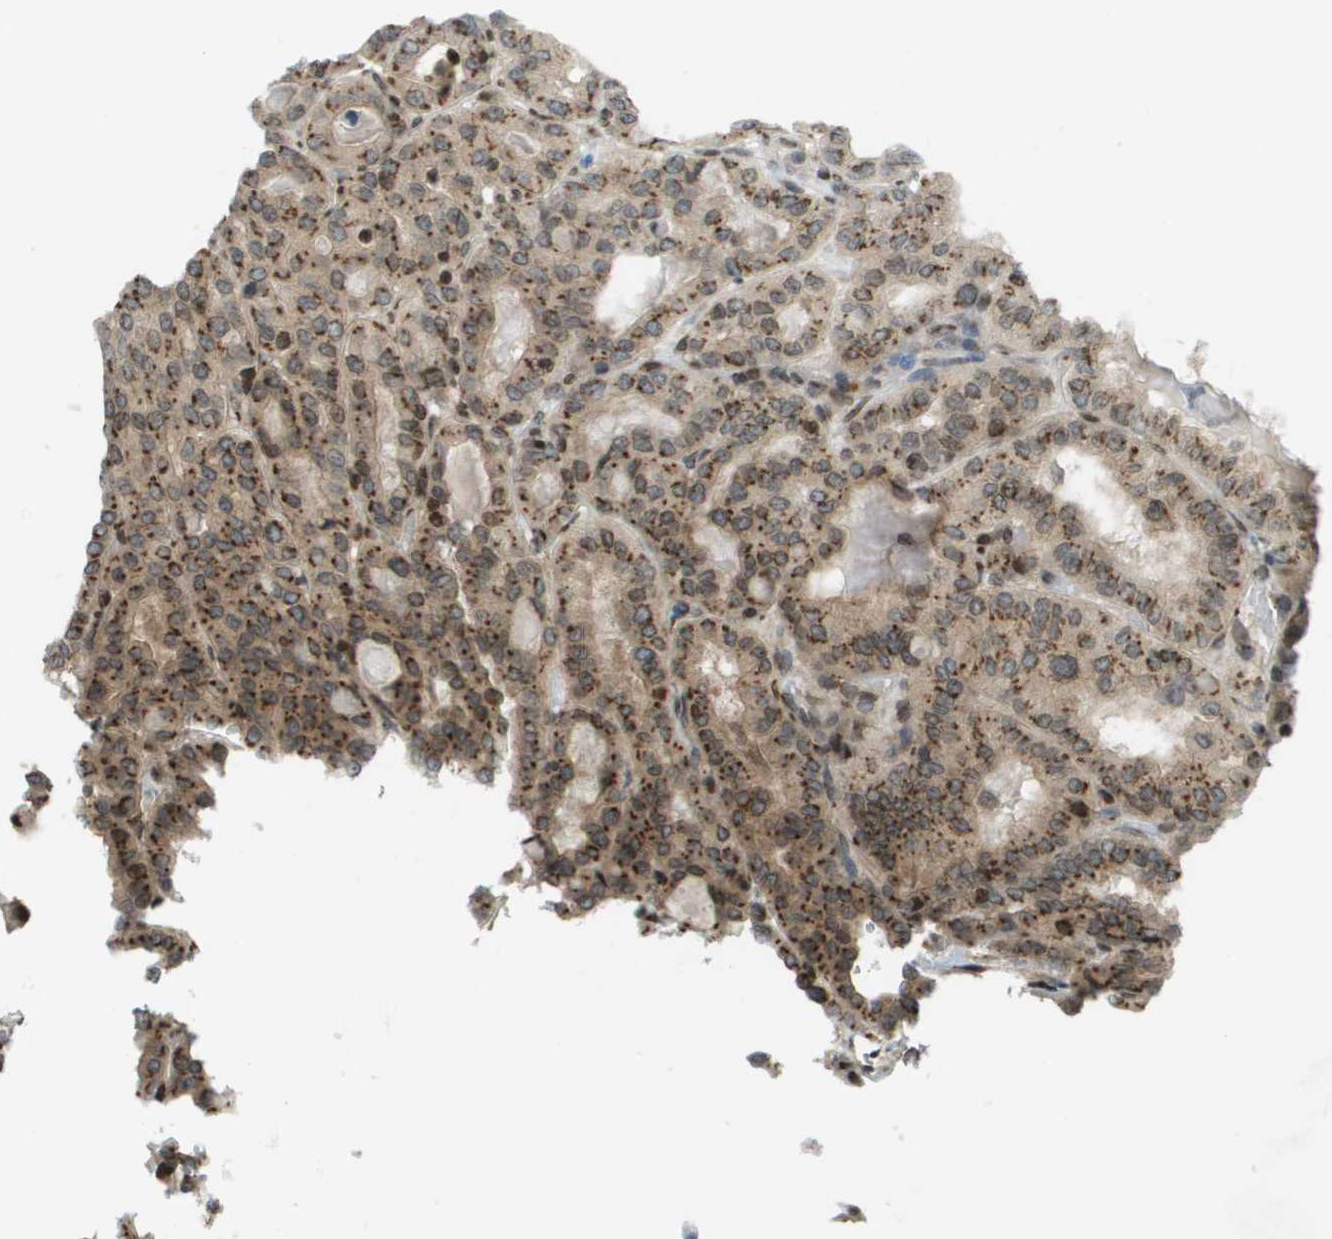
{"staining": {"intensity": "moderate", "quantity": ">75%", "location": "cytoplasmic/membranous,nuclear"}, "tissue": "thyroid cancer", "cell_type": "Tumor cells", "image_type": "cancer", "snomed": [{"axis": "morphology", "description": "Papillary adenocarcinoma, NOS"}, {"axis": "topography", "description": "Thyroid gland"}], "caption": "Moderate cytoplasmic/membranous and nuclear staining is seen in approximately >75% of tumor cells in thyroid papillary adenocarcinoma.", "gene": "EVC", "patient": {"sex": "female", "age": 42}}